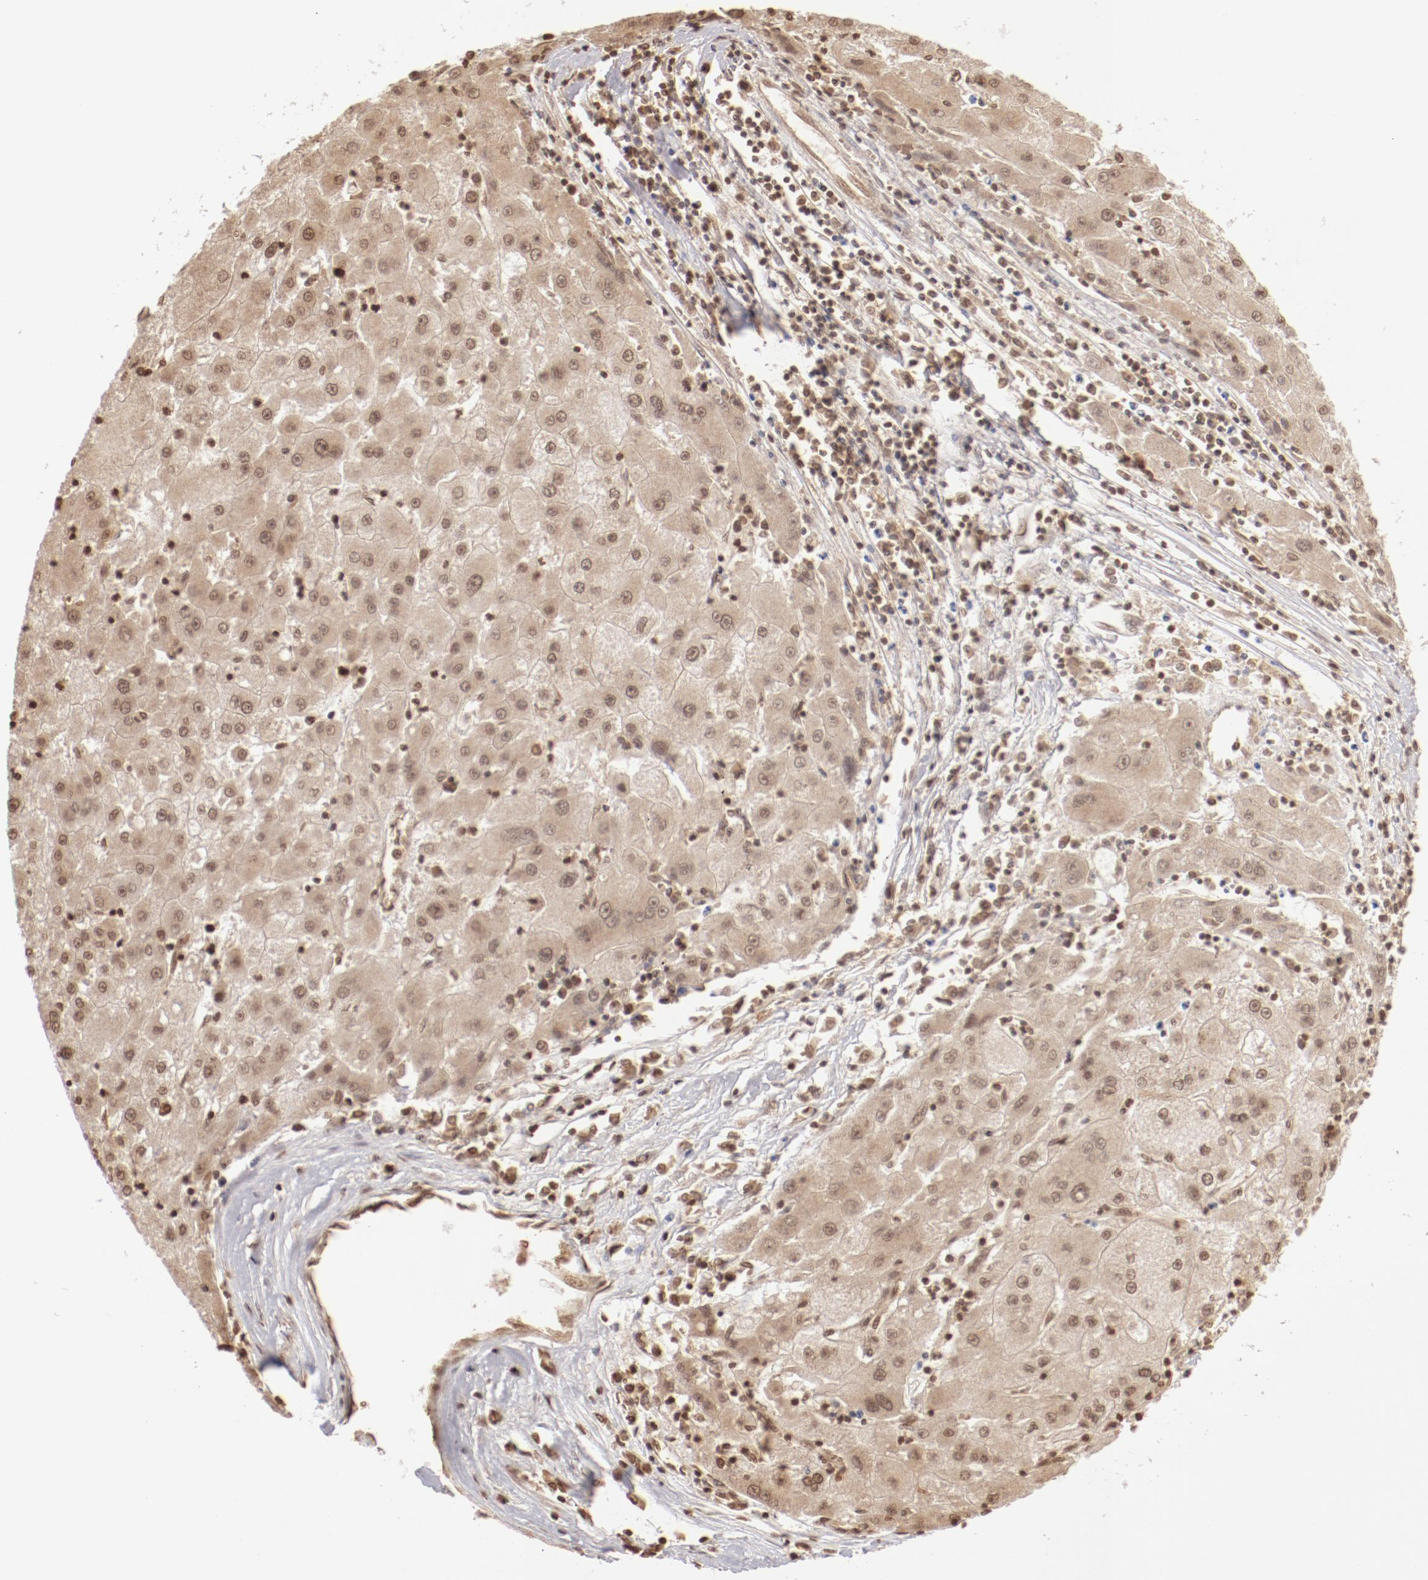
{"staining": {"intensity": "weak", "quantity": "25%-75%", "location": "nuclear"}, "tissue": "liver cancer", "cell_type": "Tumor cells", "image_type": "cancer", "snomed": [{"axis": "morphology", "description": "Carcinoma, Hepatocellular, NOS"}, {"axis": "topography", "description": "Liver"}], "caption": "Weak nuclear protein staining is seen in about 25%-75% of tumor cells in liver cancer (hepatocellular carcinoma).", "gene": "ABL2", "patient": {"sex": "male", "age": 72}}